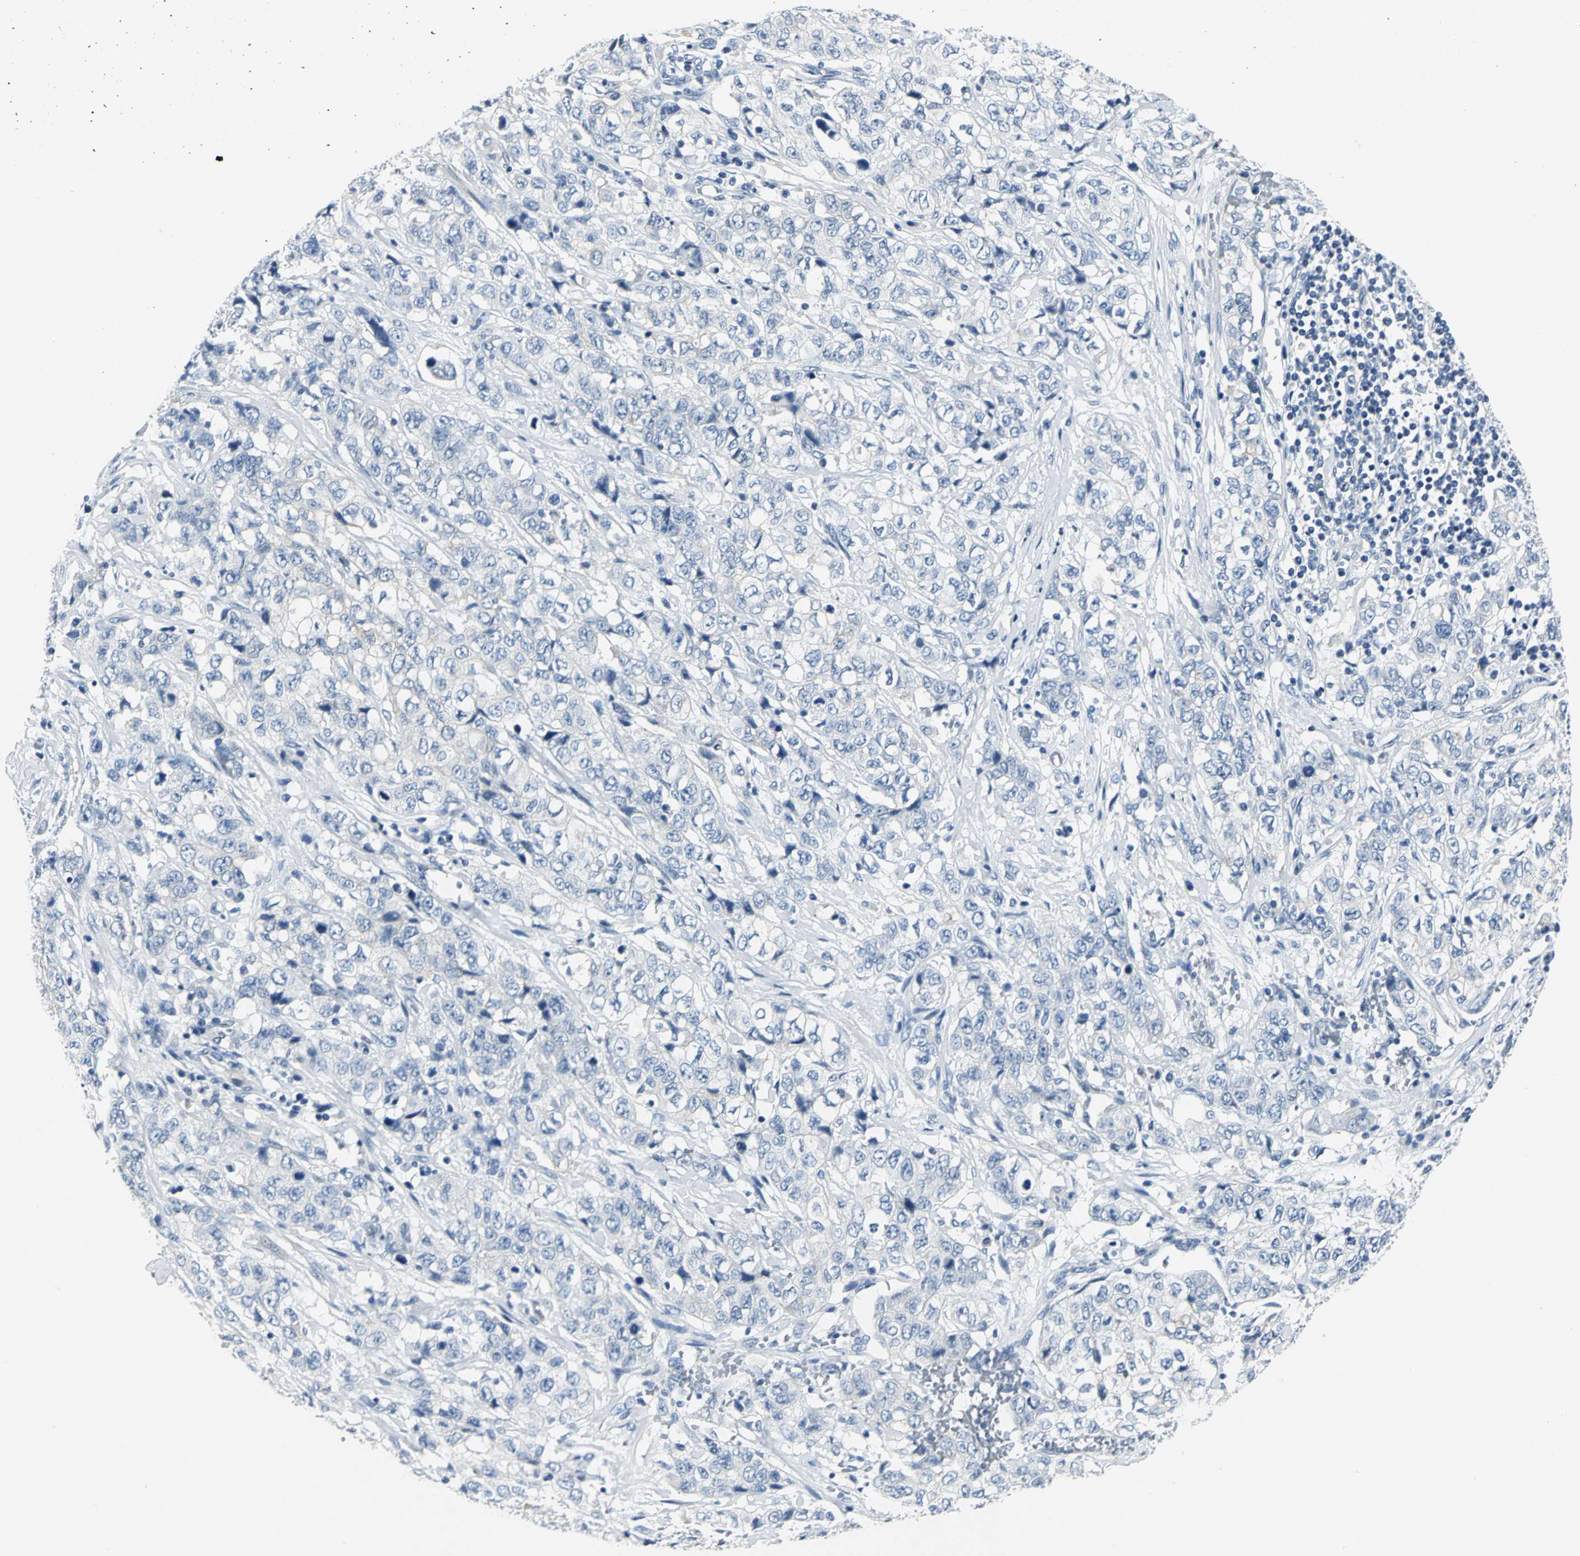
{"staining": {"intensity": "negative", "quantity": "none", "location": "none"}, "tissue": "stomach cancer", "cell_type": "Tumor cells", "image_type": "cancer", "snomed": [{"axis": "morphology", "description": "Adenocarcinoma, NOS"}, {"axis": "topography", "description": "Stomach"}], "caption": "Immunohistochemistry (IHC) of human stomach adenocarcinoma reveals no expression in tumor cells.", "gene": "RIPOR1", "patient": {"sex": "male", "age": 48}}